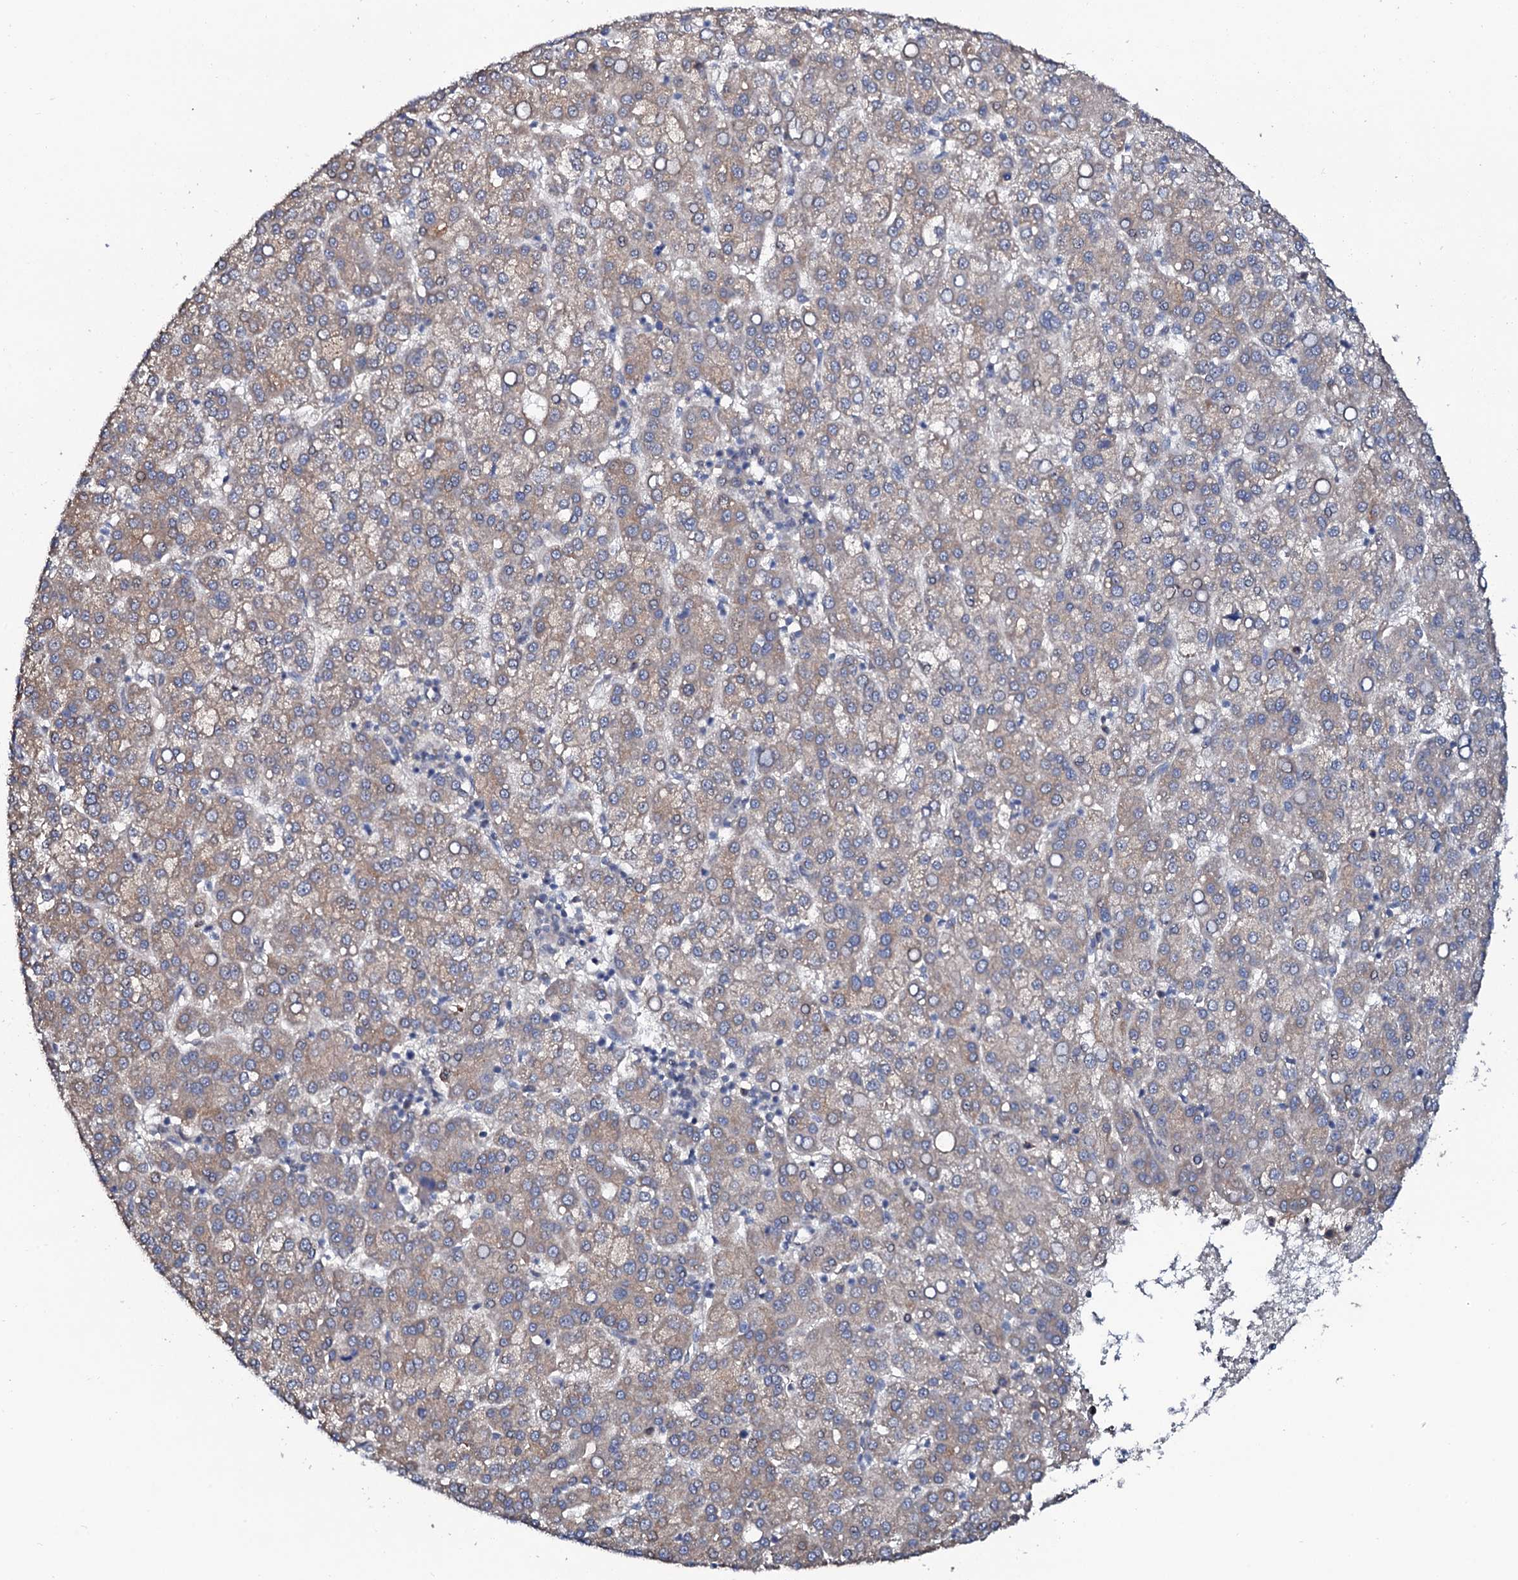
{"staining": {"intensity": "weak", "quantity": ">75%", "location": "cytoplasmic/membranous"}, "tissue": "liver cancer", "cell_type": "Tumor cells", "image_type": "cancer", "snomed": [{"axis": "morphology", "description": "Carcinoma, Hepatocellular, NOS"}, {"axis": "topography", "description": "Liver"}], "caption": "Human liver cancer stained for a protein (brown) demonstrates weak cytoplasmic/membranous positive expression in approximately >75% of tumor cells.", "gene": "PPP1R3D", "patient": {"sex": "female", "age": 58}}